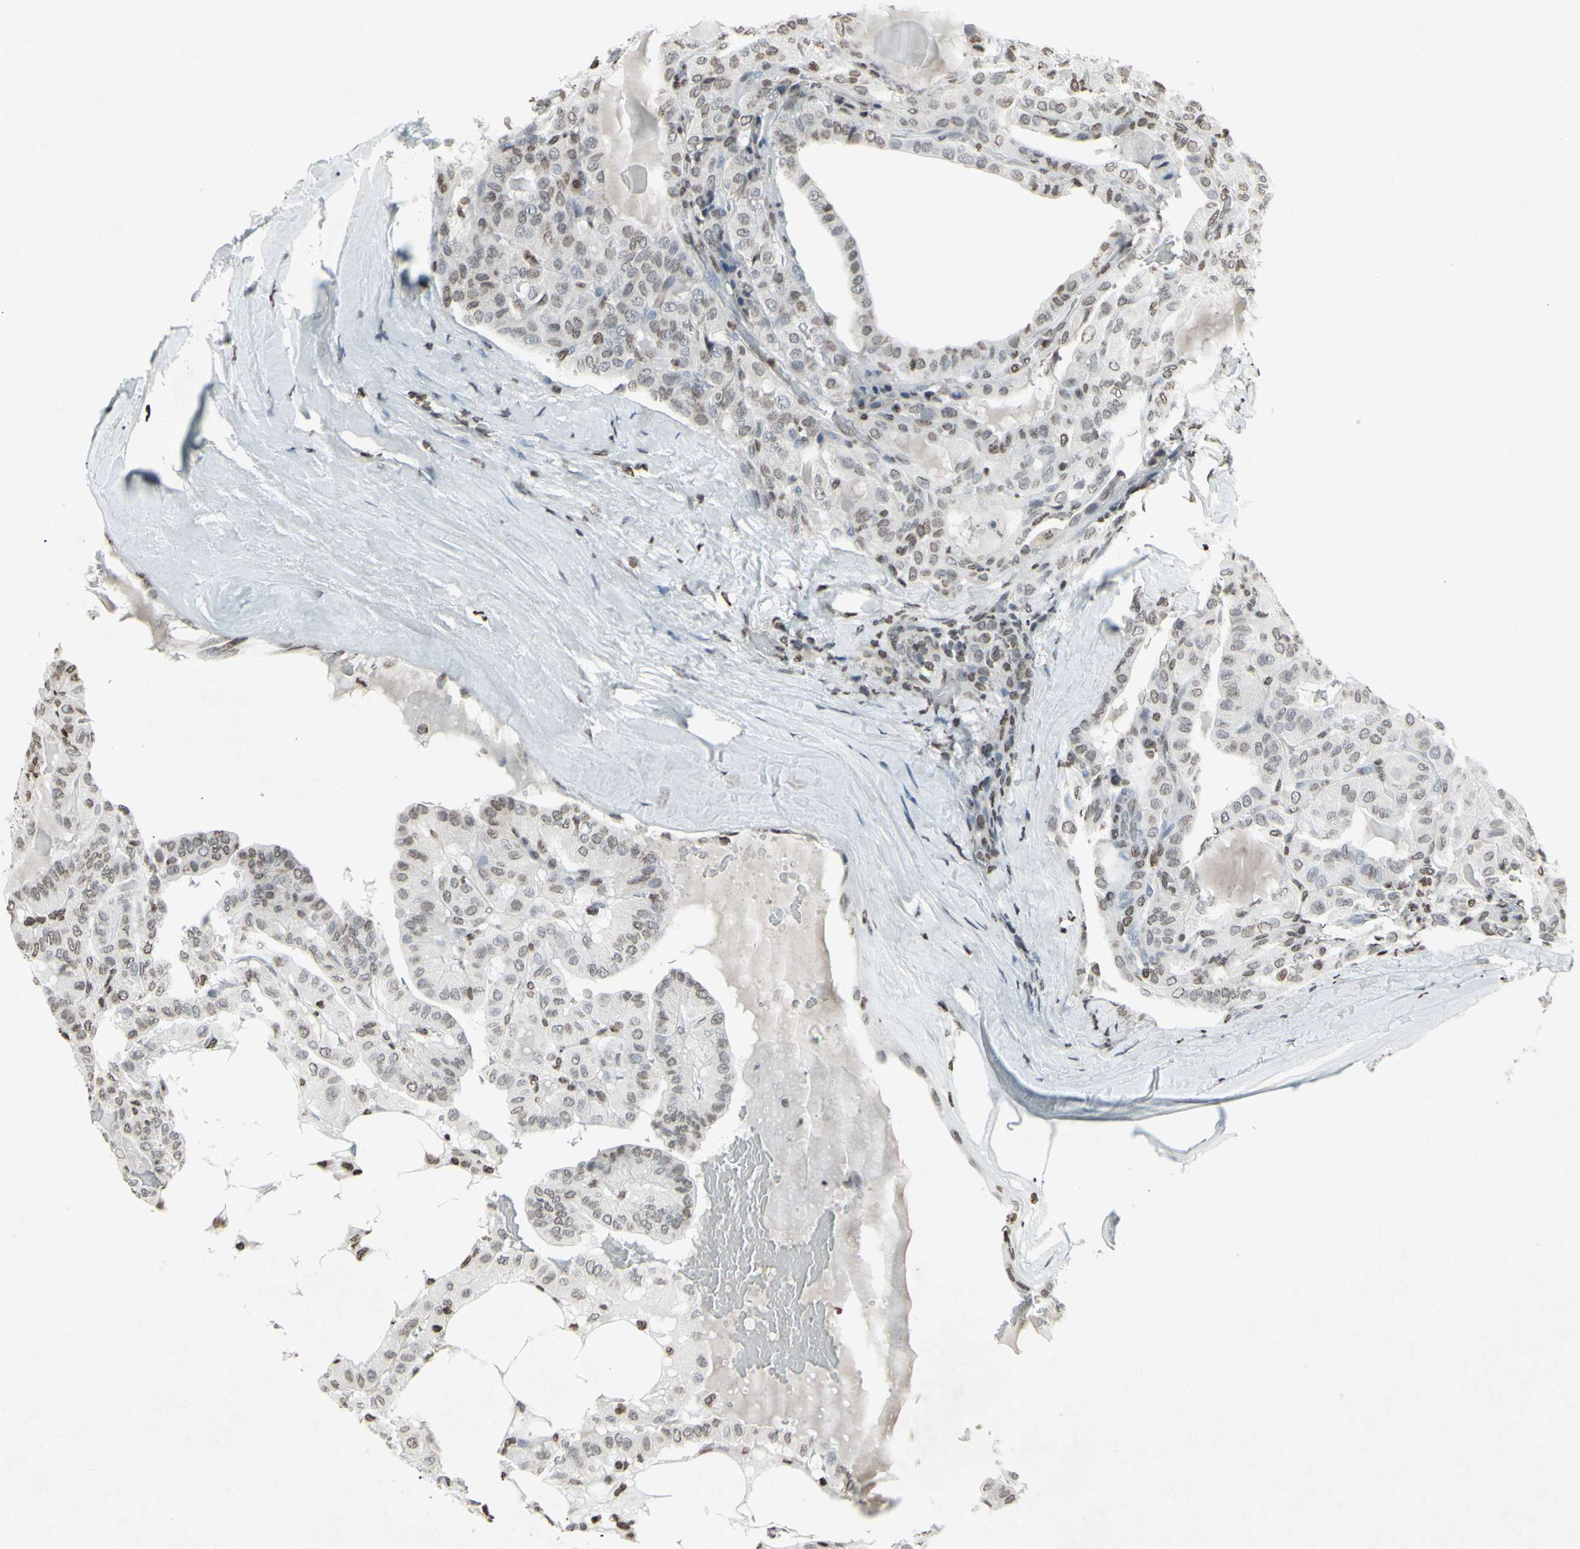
{"staining": {"intensity": "weak", "quantity": "25%-75%", "location": "nuclear"}, "tissue": "thyroid cancer", "cell_type": "Tumor cells", "image_type": "cancer", "snomed": [{"axis": "morphology", "description": "Papillary adenocarcinoma, NOS"}, {"axis": "topography", "description": "Thyroid gland"}], "caption": "IHC of papillary adenocarcinoma (thyroid) exhibits low levels of weak nuclear staining in approximately 25%-75% of tumor cells. (DAB (3,3'-diaminobenzidine) IHC with brightfield microscopy, high magnification).", "gene": "CD79B", "patient": {"sex": "male", "age": 77}}